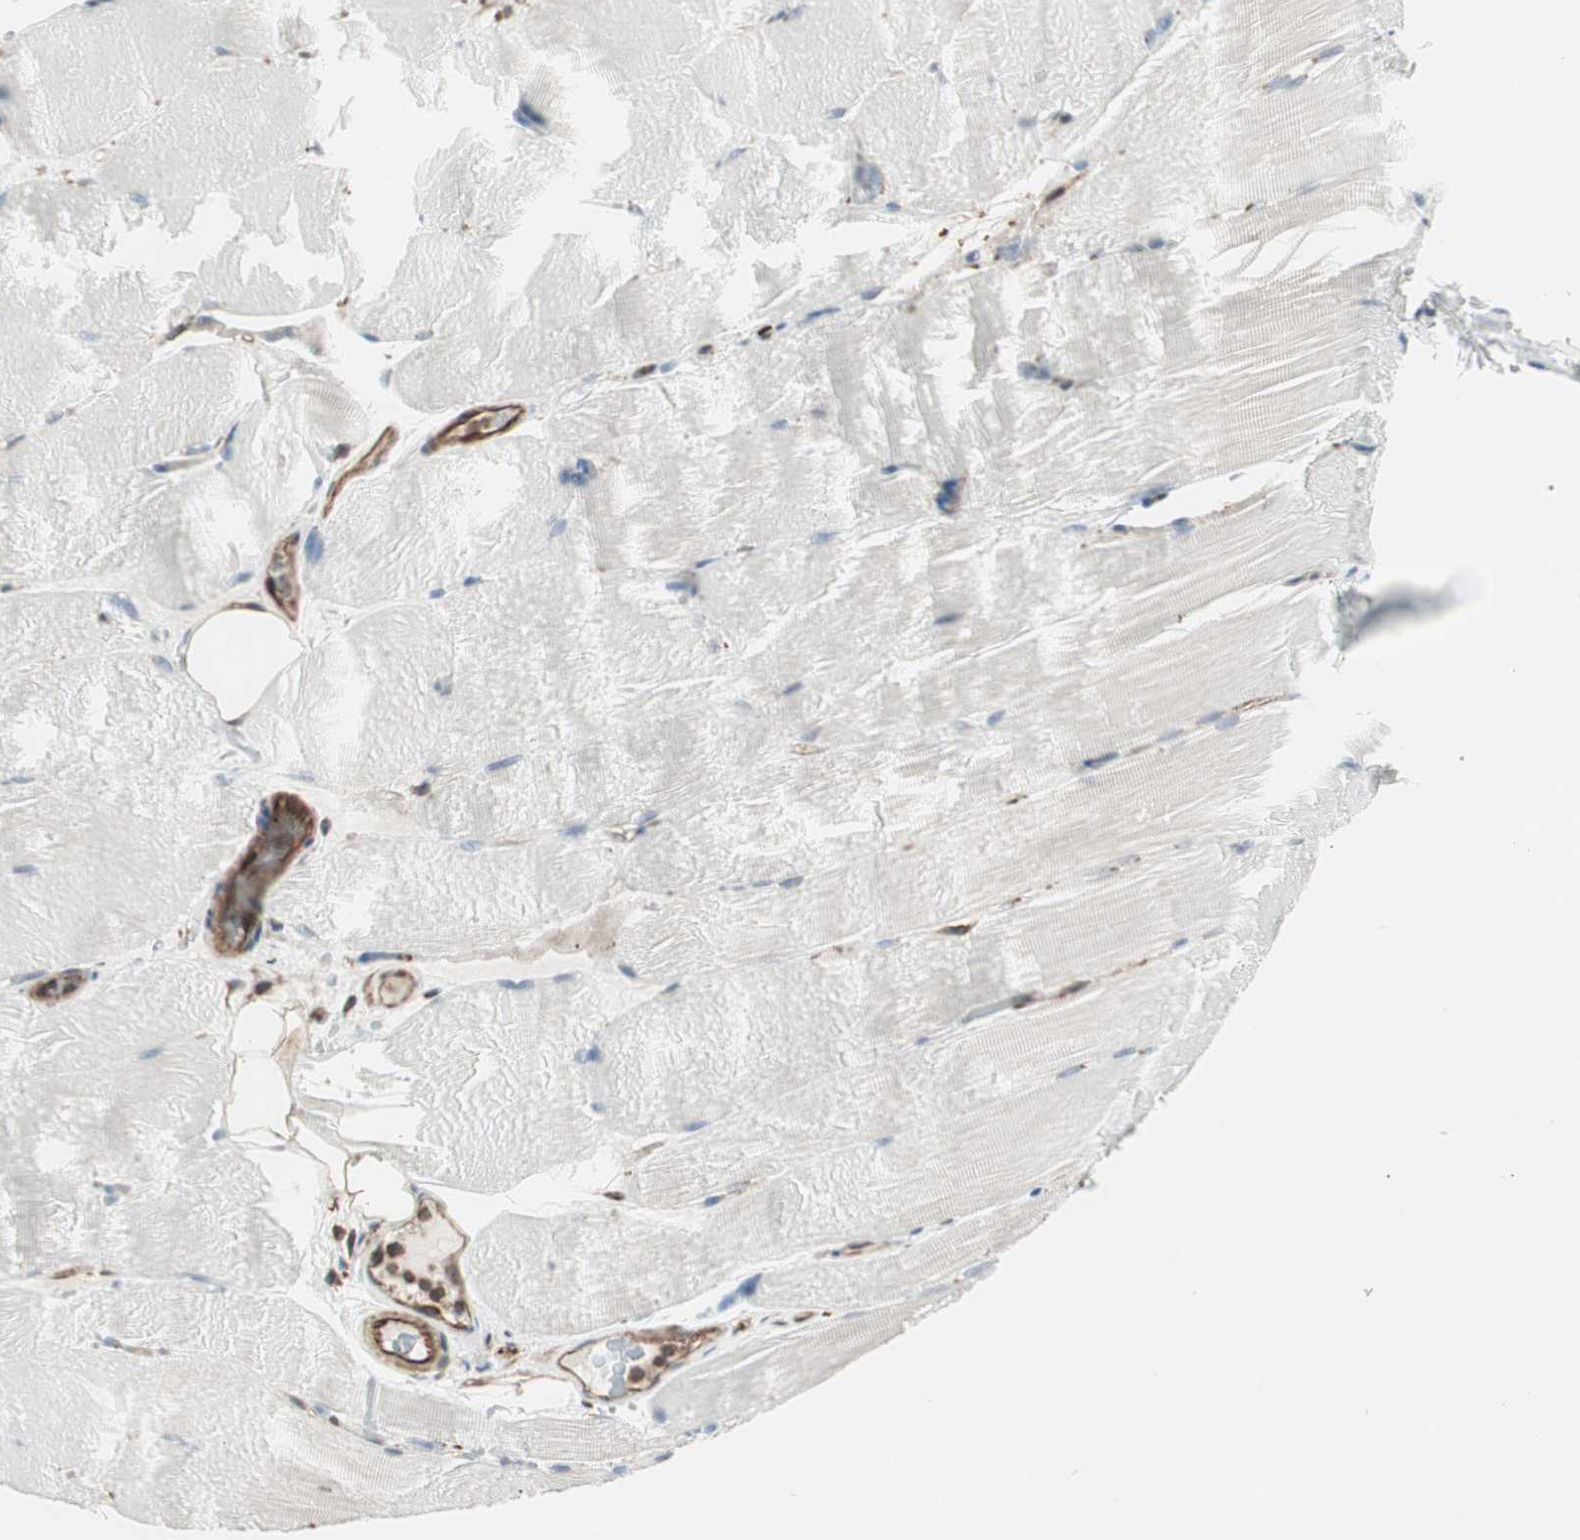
{"staining": {"intensity": "negative", "quantity": "none", "location": "none"}, "tissue": "skeletal muscle", "cell_type": "Myocytes", "image_type": "normal", "snomed": [{"axis": "morphology", "description": "Normal tissue, NOS"}, {"axis": "topography", "description": "Skeletal muscle"}, {"axis": "topography", "description": "Parathyroid gland"}], "caption": "Myocytes are negative for protein expression in unremarkable human skeletal muscle. Nuclei are stained in blue.", "gene": "MAD2L2", "patient": {"sex": "female", "age": 37}}